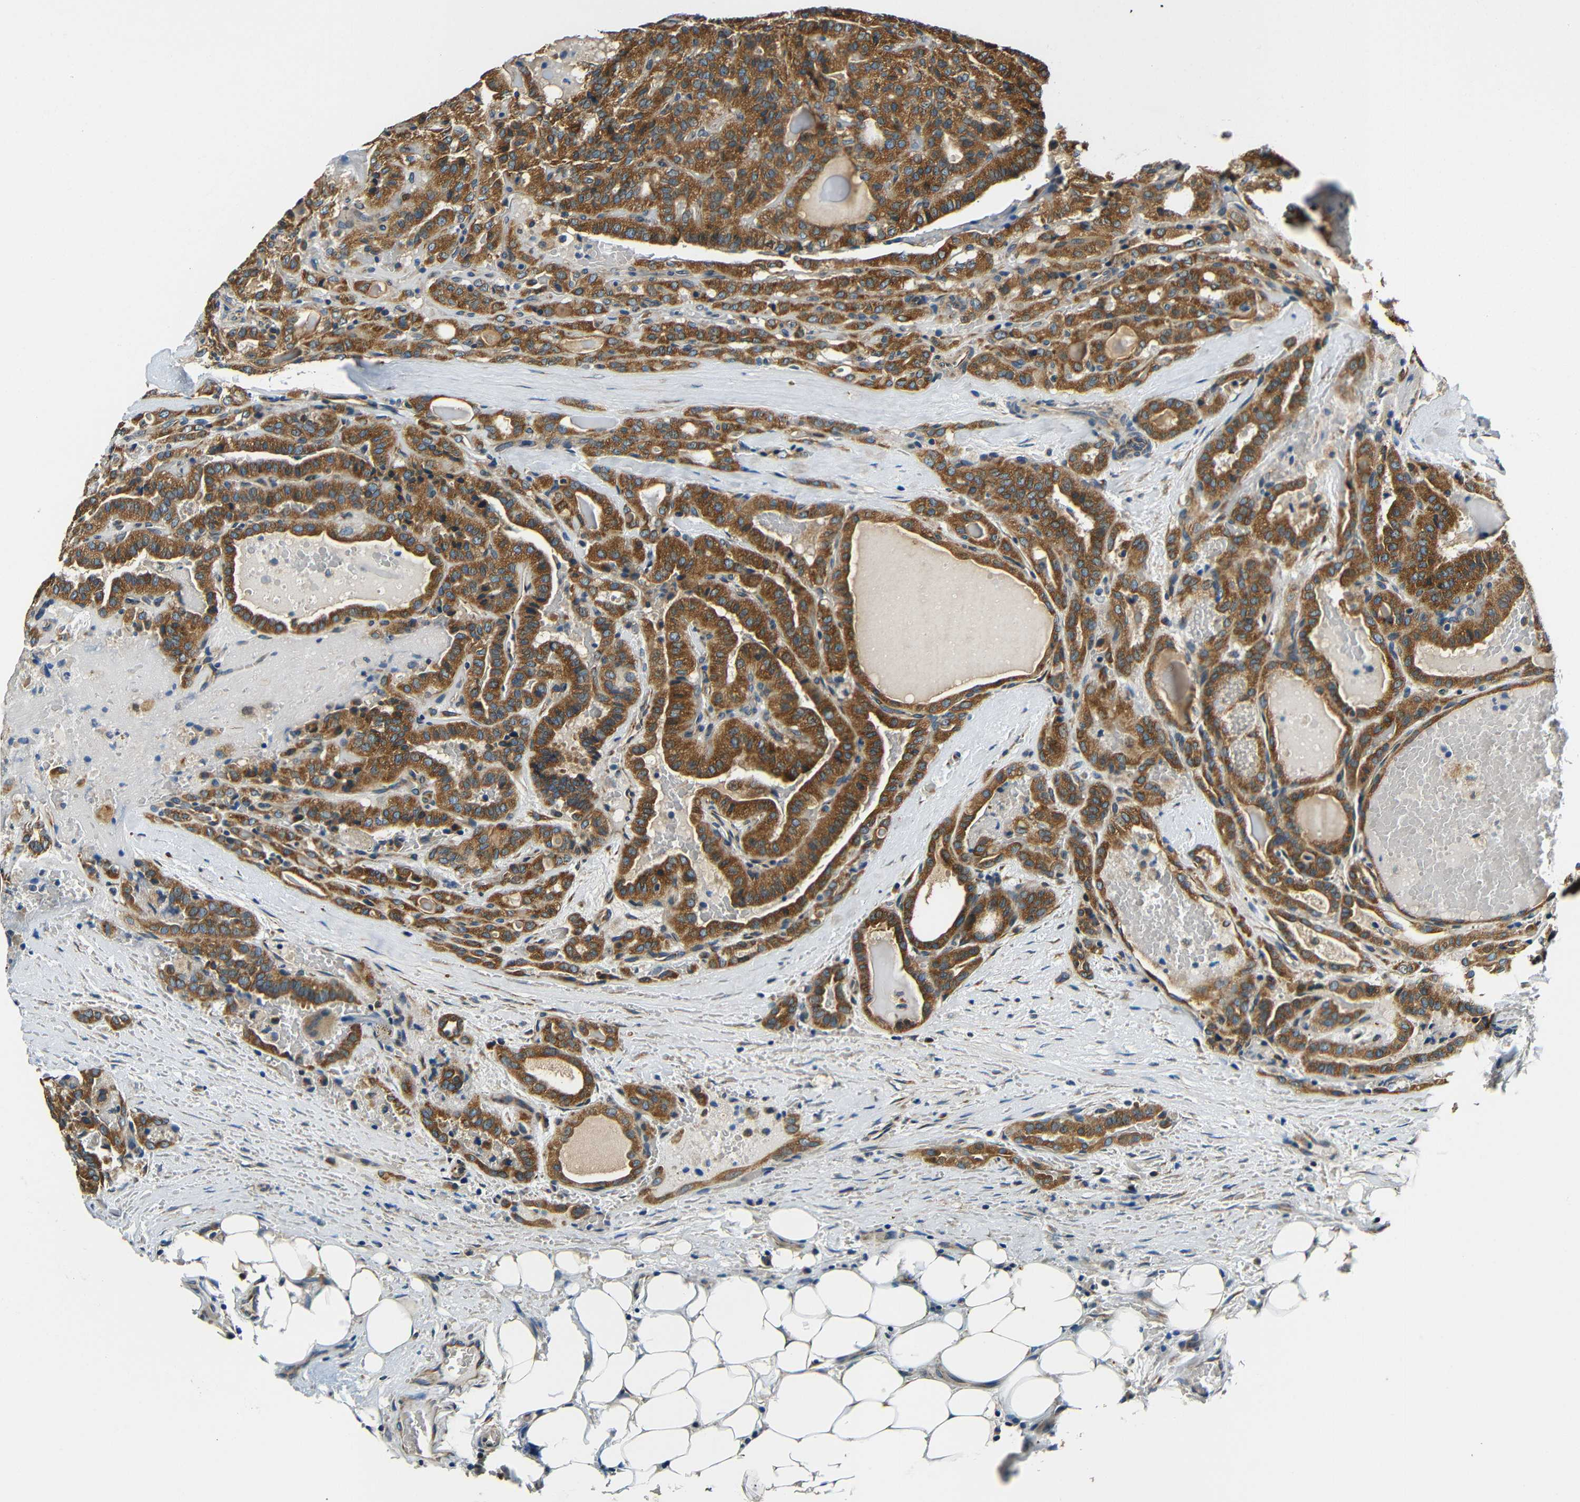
{"staining": {"intensity": "strong", "quantity": ">75%", "location": "cytoplasmic/membranous"}, "tissue": "head and neck cancer", "cell_type": "Tumor cells", "image_type": "cancer", "snomed": [{"axis": "morphology", "description": "Squamous cell carcinoma, NOS"}, {"axis": "topography", "description": "Oral tissue"}, {"axis": "topography", "description": "Head-Neck"}], "caption": "Protein staining shows strong cytoplasmic/membranous expression in about >75% of tumor cells in head and neck cancer.", "gene": "VAPB", "patient": {"sex": "female", "age": 50}}